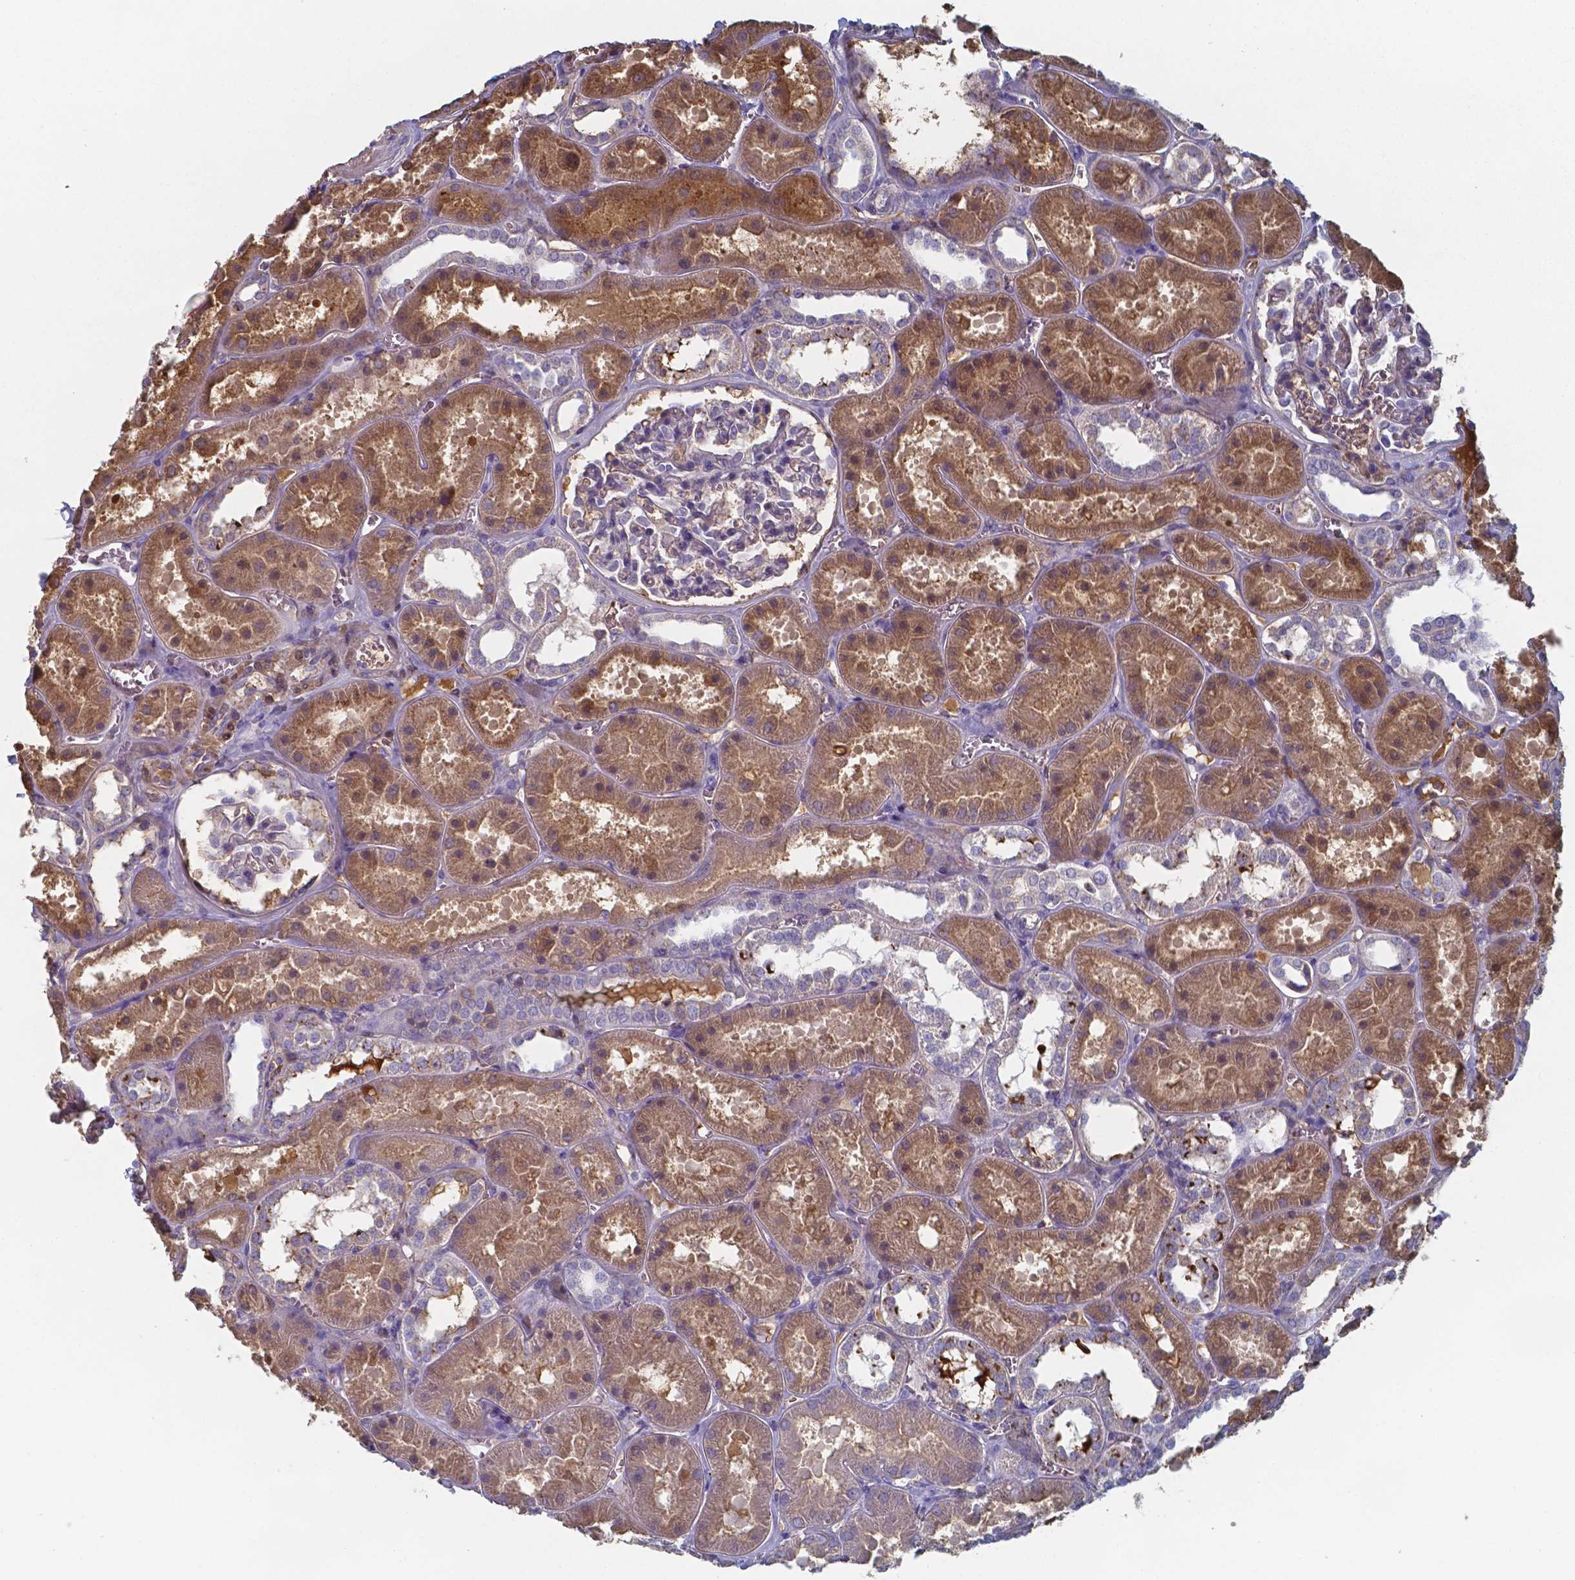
{"staining": {"intensity": "negative", "quantity": "none", "location": "none"}, "tissue": "kidney", "cell_type": "Cells in glomeruli", "image_type": "normal", "snomed": [{"axis": "morphology", "description": "Normal tissue, NOS"}, {"axis": "topography", "description": "Kidney"}], "caption": "This is an IHC histopathology image of unremarkable human kidney. There is no positivity in cells in glomeruli.", "gene": "BTBD17", "patient": {"sex": "female", "age": 41}}